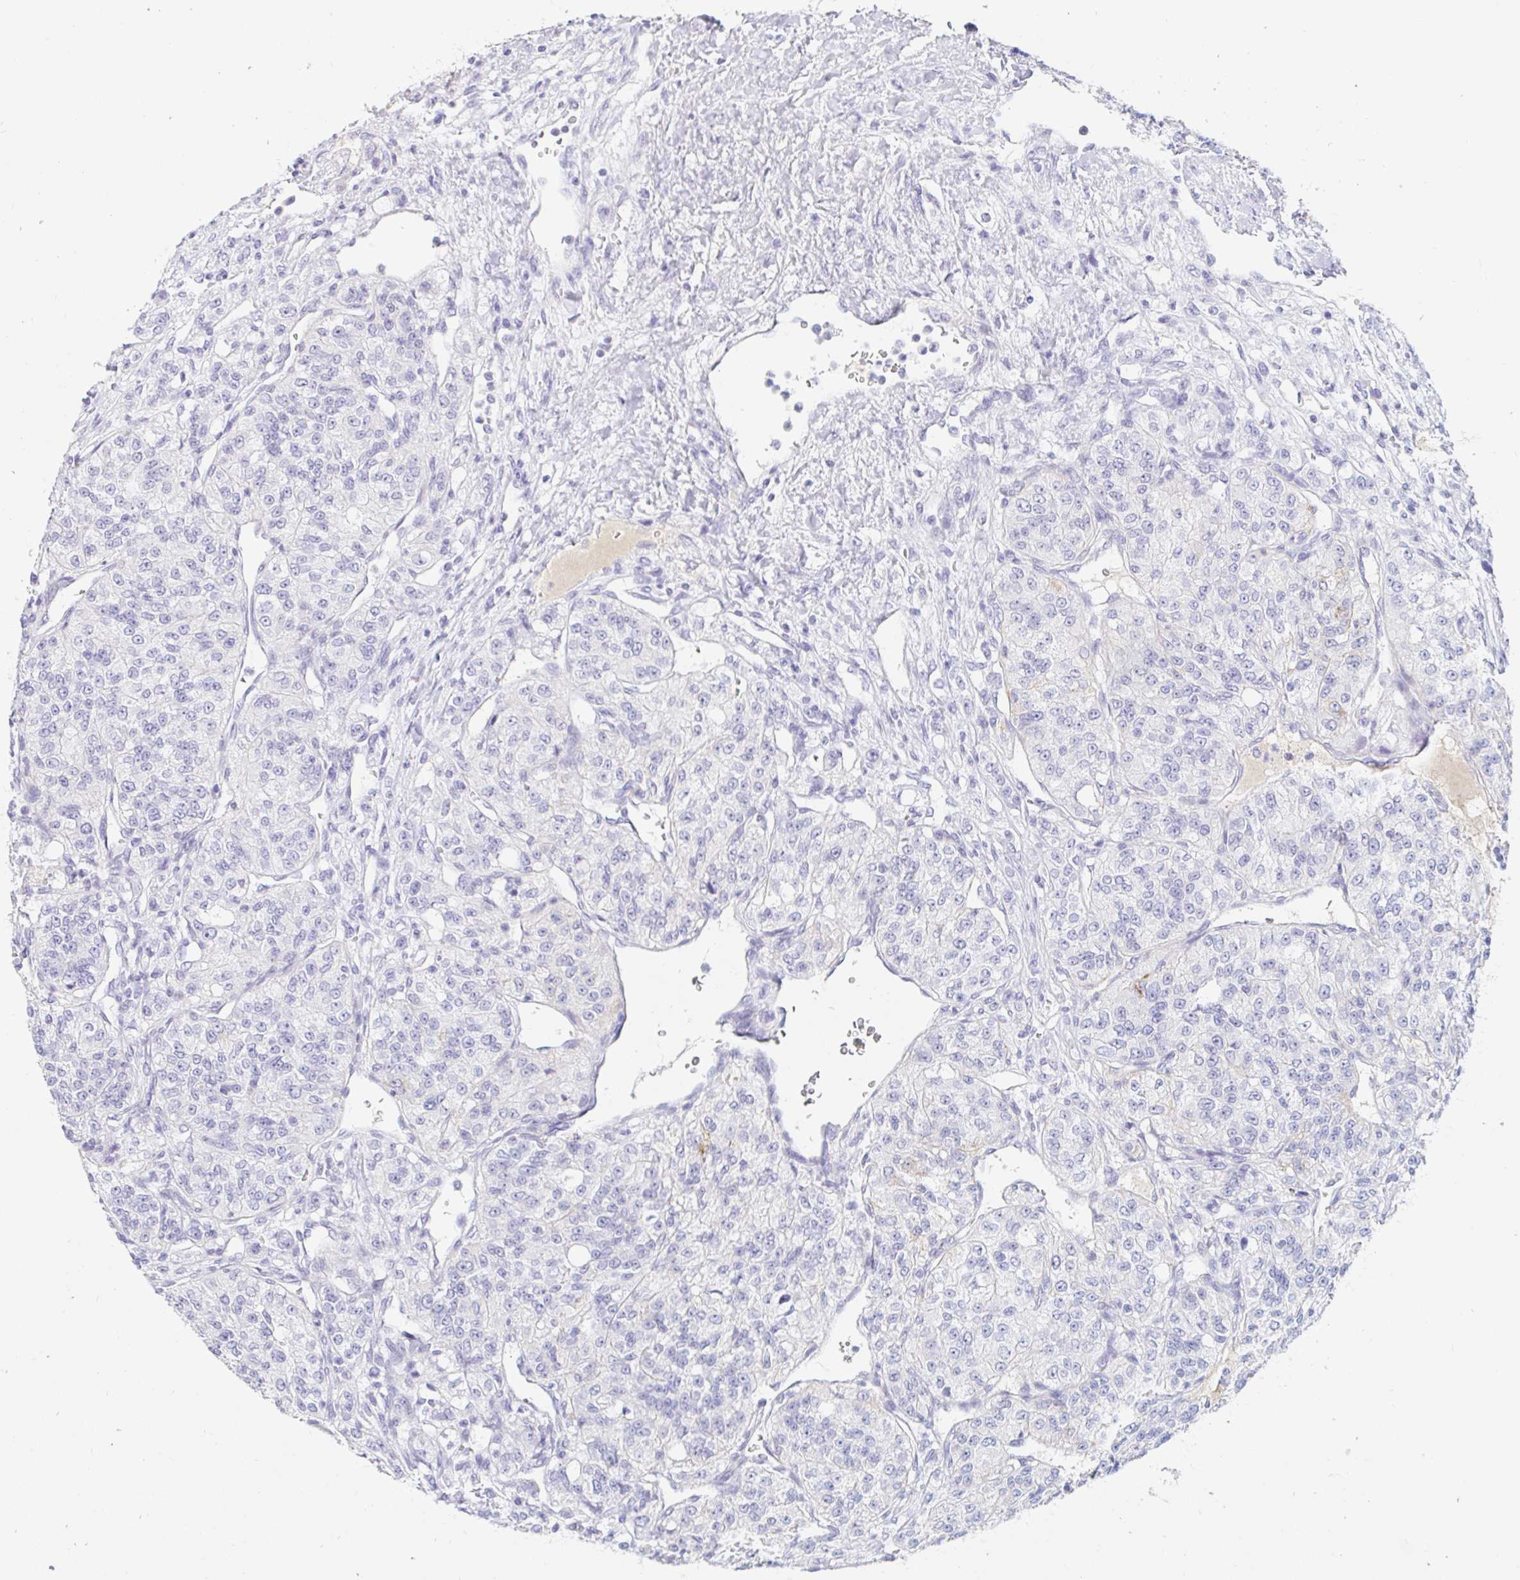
{"staining": {"intensity": "negative", "quantity": "none", "location": "none"}, "tissue": "renal cancer", "cell_type": "Tumor cells", "image_type": "cancer", "snomed": [{"axis": "morphology", "description": "Adenocarcinoma, NOS"}, {"axis": "topography", "description": "Kidney"}], "caption": "The immunohistochemistry (IHC) photomicrograph has no significant expression in tumor cells of renal cancer (adenocarcinoma) tissue. (Immunohistochemistry (ihc), brightfield microscopy, high magnification).", "gene": "TEX44", "patient": {"sex": "female", "age": 63}}